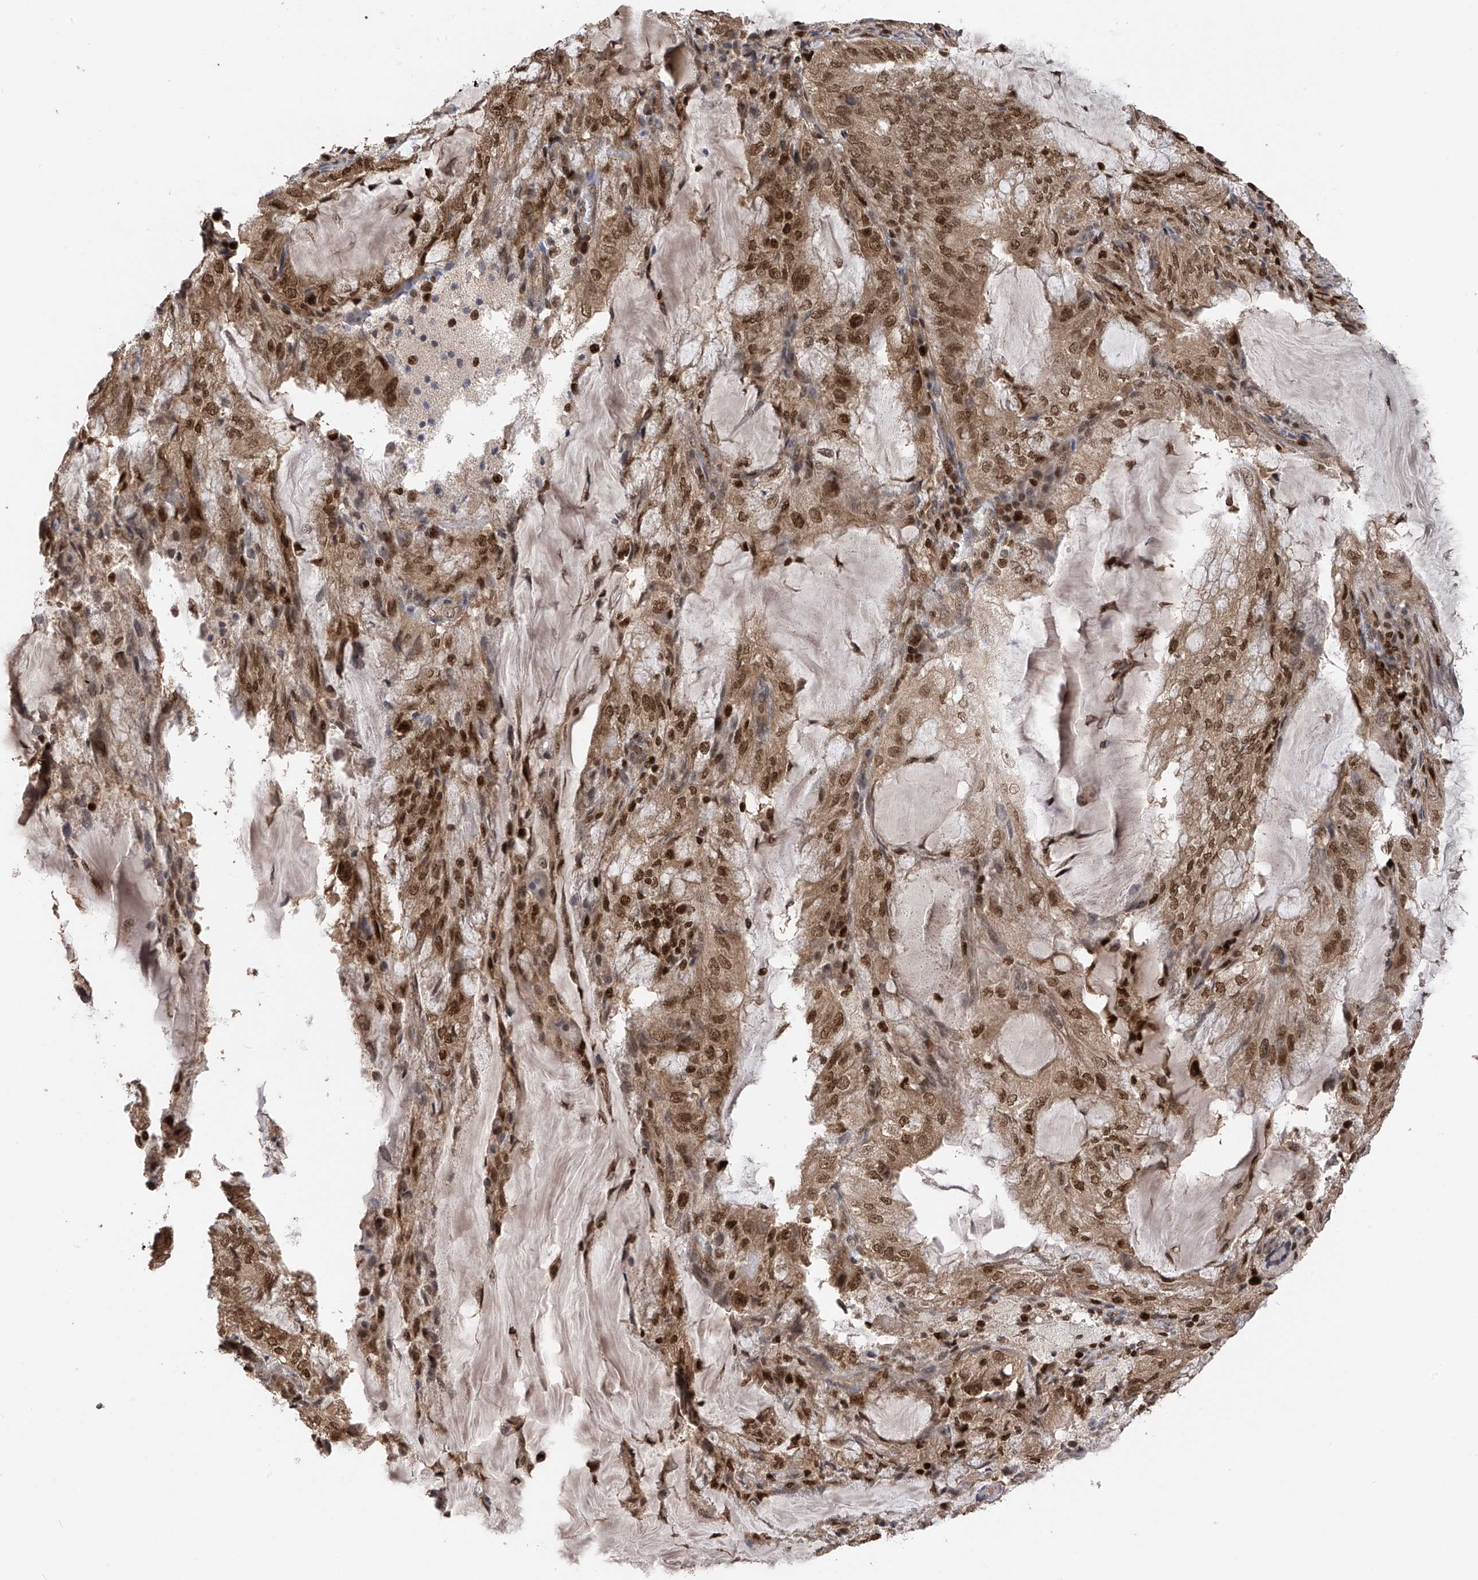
{"staining": {"intensity": "moderate", "quantity": ">75%", "location": "cytoplasmic/membranous,nuclear"}, "tissue": "endometrial cancer", "cell_type": "Tumor cells", "image_type": "cancer", "snomed": [{"axis": "morphology", "description": "Adenocarcinoma, NOS"}, {"axis": "topography", "description": "Endometrium"}], "caption": "The histopathology image demonstrates immunohistochemical staining of adenocarcinoma (endometrial). There is moderate cytoplasmic/membranous and nuclear expression is identified in about >75% of tumor cells.", "gene": "DNAJC9", "patient": {"sex": "female", "age": 81}}